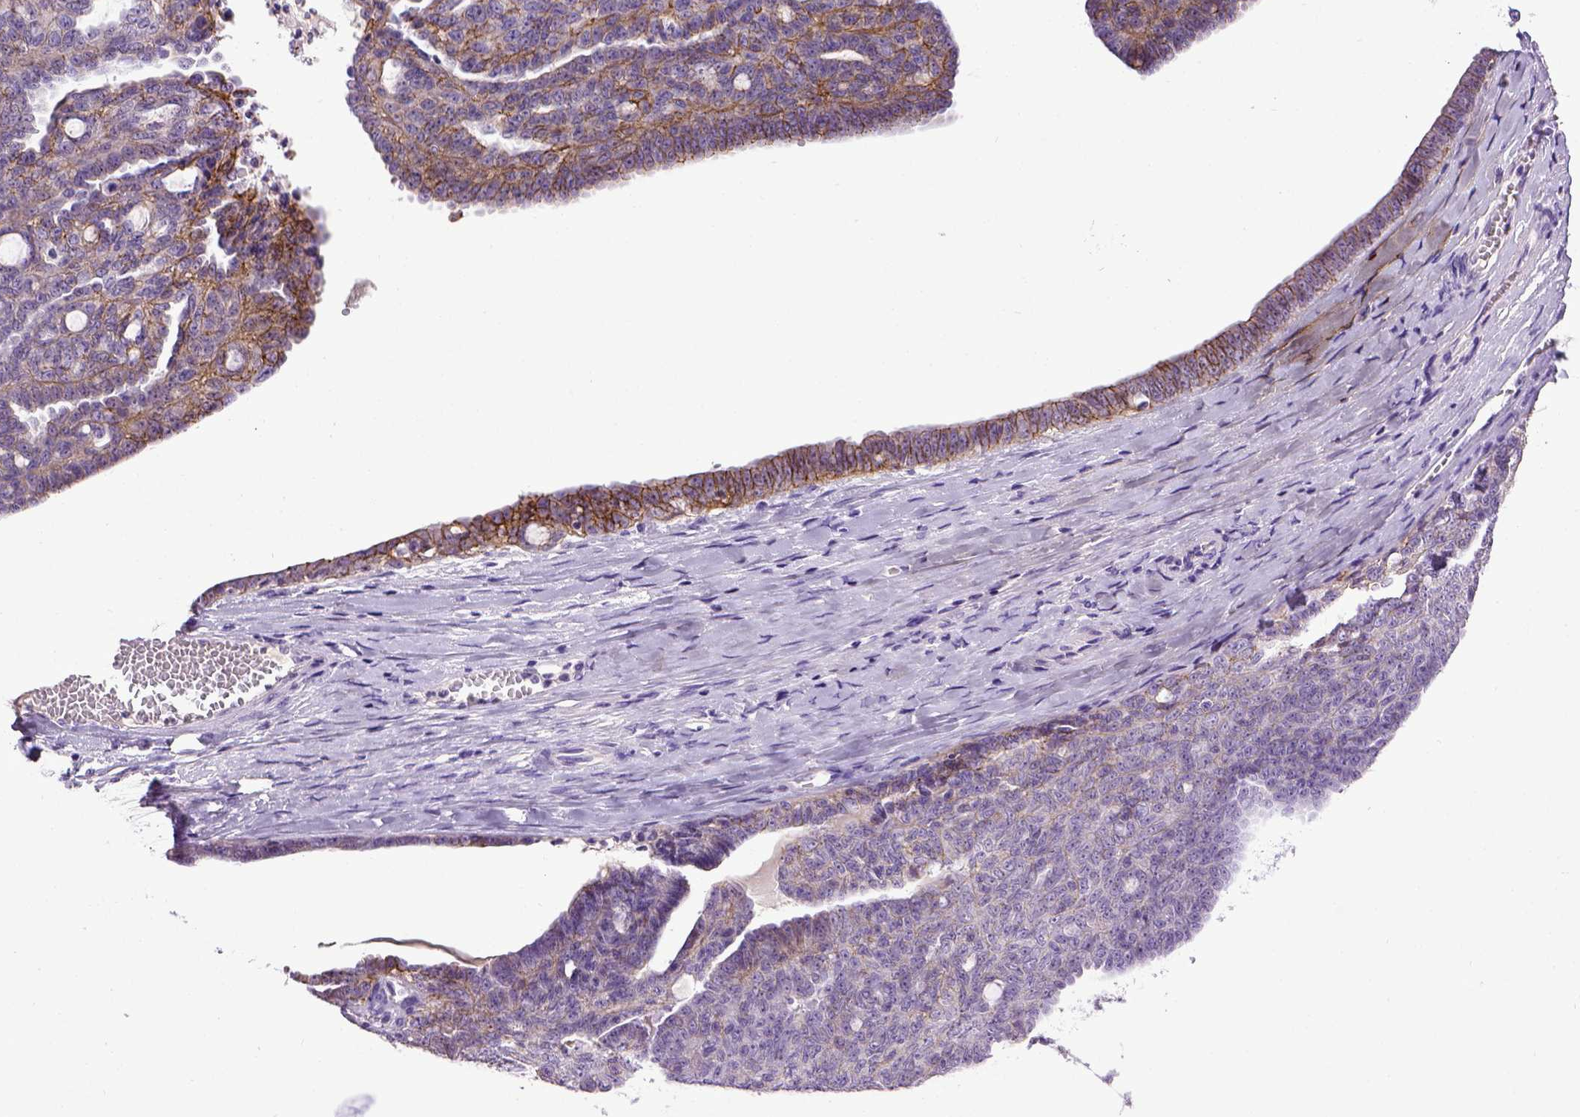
{"staining": {"intensity": "moderate", "quantity": "25%-75%", "location": "cytoplasmic/membranous"}, "tissue": "ovarian cancer", "cell_type": "Tumor cells", "image_type": "cancer", "snomed": [{"axis": "morphology", "description": "Cystadenocarcinoma, serous, NOS"}, {"axis": "topography", "description": "Ovary"}], "caption": "Immunohistochemical staining of human ovarian cancer demonstrates medium levels of moderate cytoplasmic/membranous staining in about 25%-75% of tumor cells. The protein of interest is stained brown, and the nuclei are stained in blue (DAB IHC with brightfield microscopy, high magnification).", "gene": "CDH1", "patient": {"sex": "female", "age": 71}}